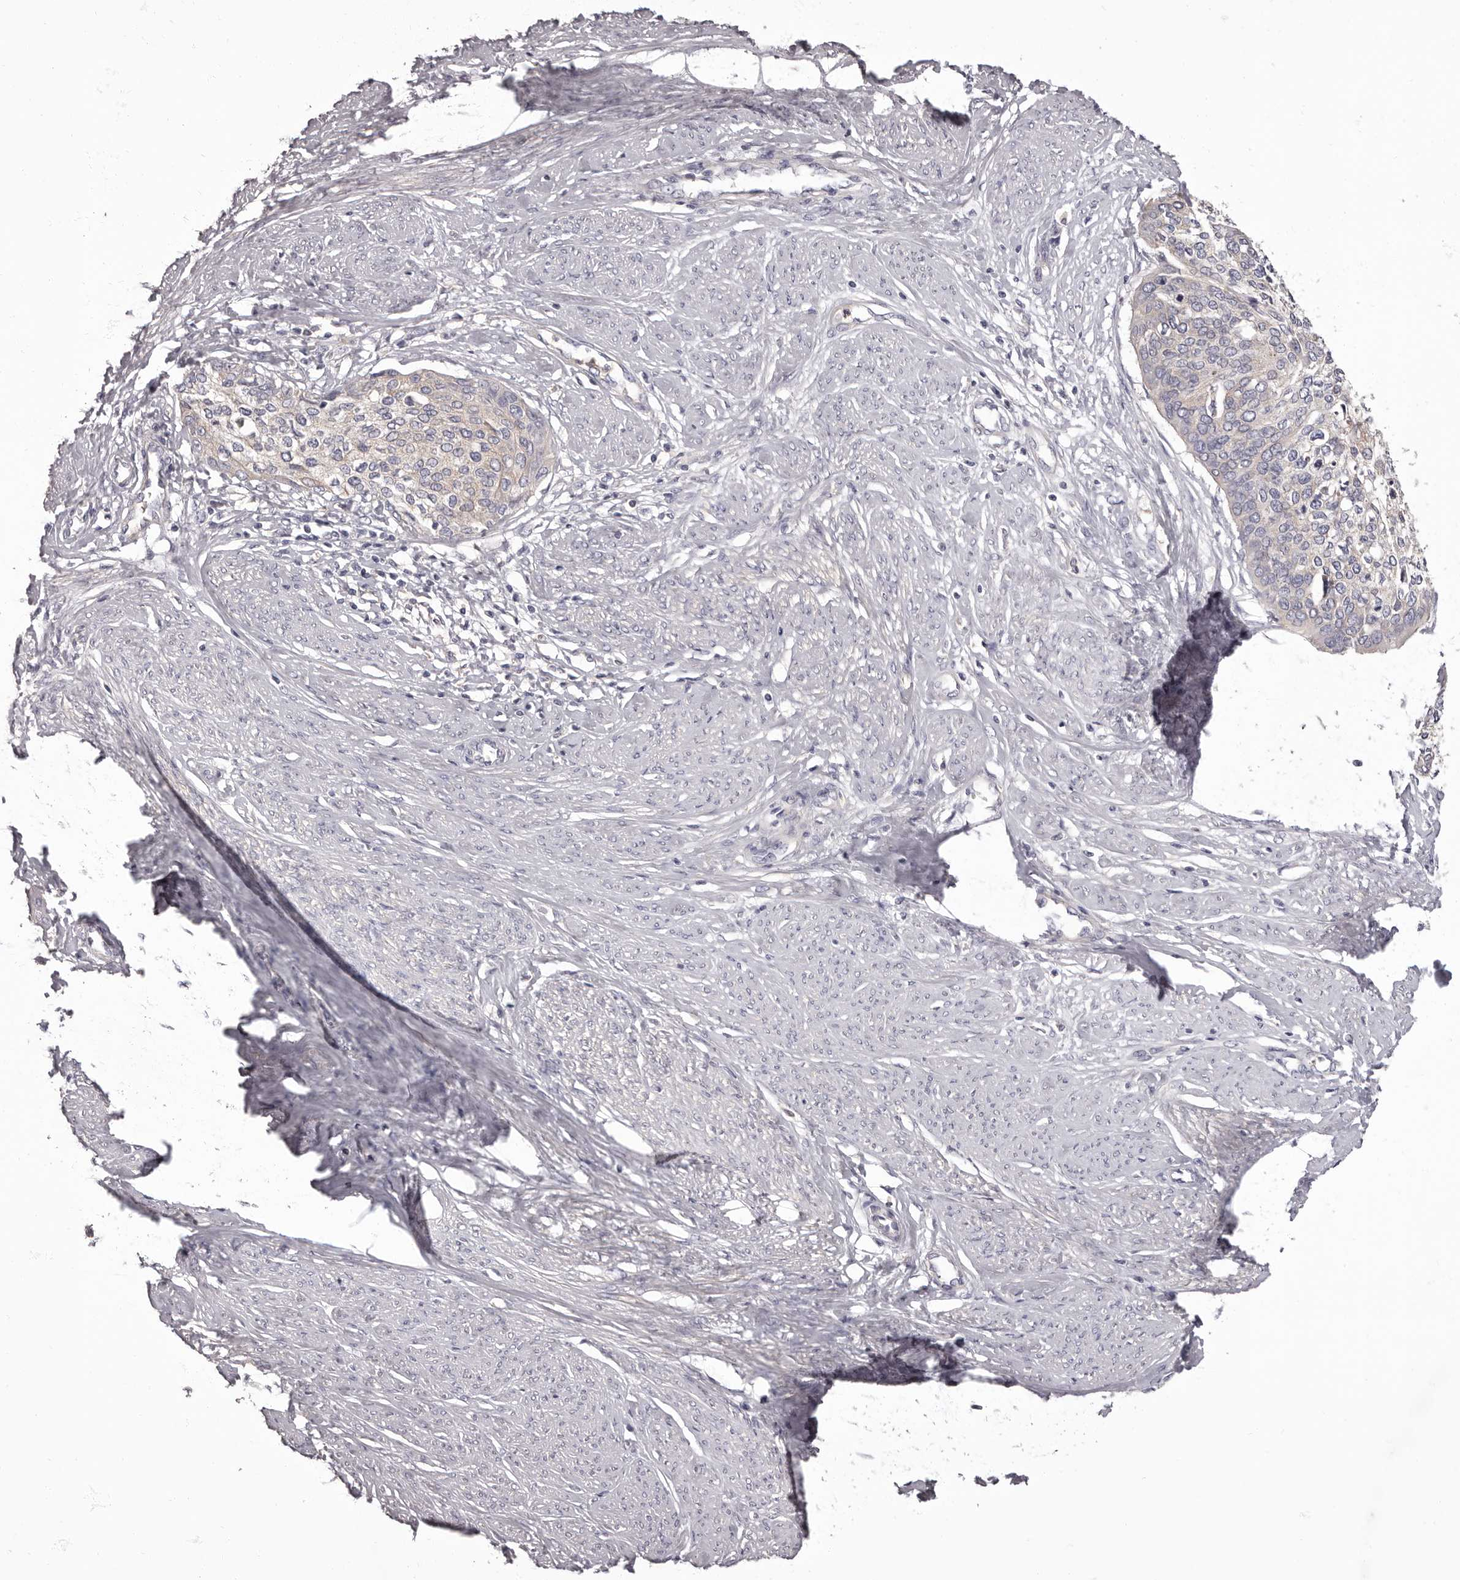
{"staining": {"intensity": "negative", "quantity": "none", "location": "none"}, "tissue": "cervical cancer", "cell_type": "Tumor cells", "image_type": "cancer", "snomed": [{"axis": "morphology", "description": "Squamous cell carcinoma, NOS"}, {"axis": "topography", "description": "Cervix"}], "caption": "Immunohistochemical staining of human squamous cell carcinoma (cervical) shows no significant staining in tumor cells.", "gene": "APEH", "patient": {"sex": "female", "age": 37}}